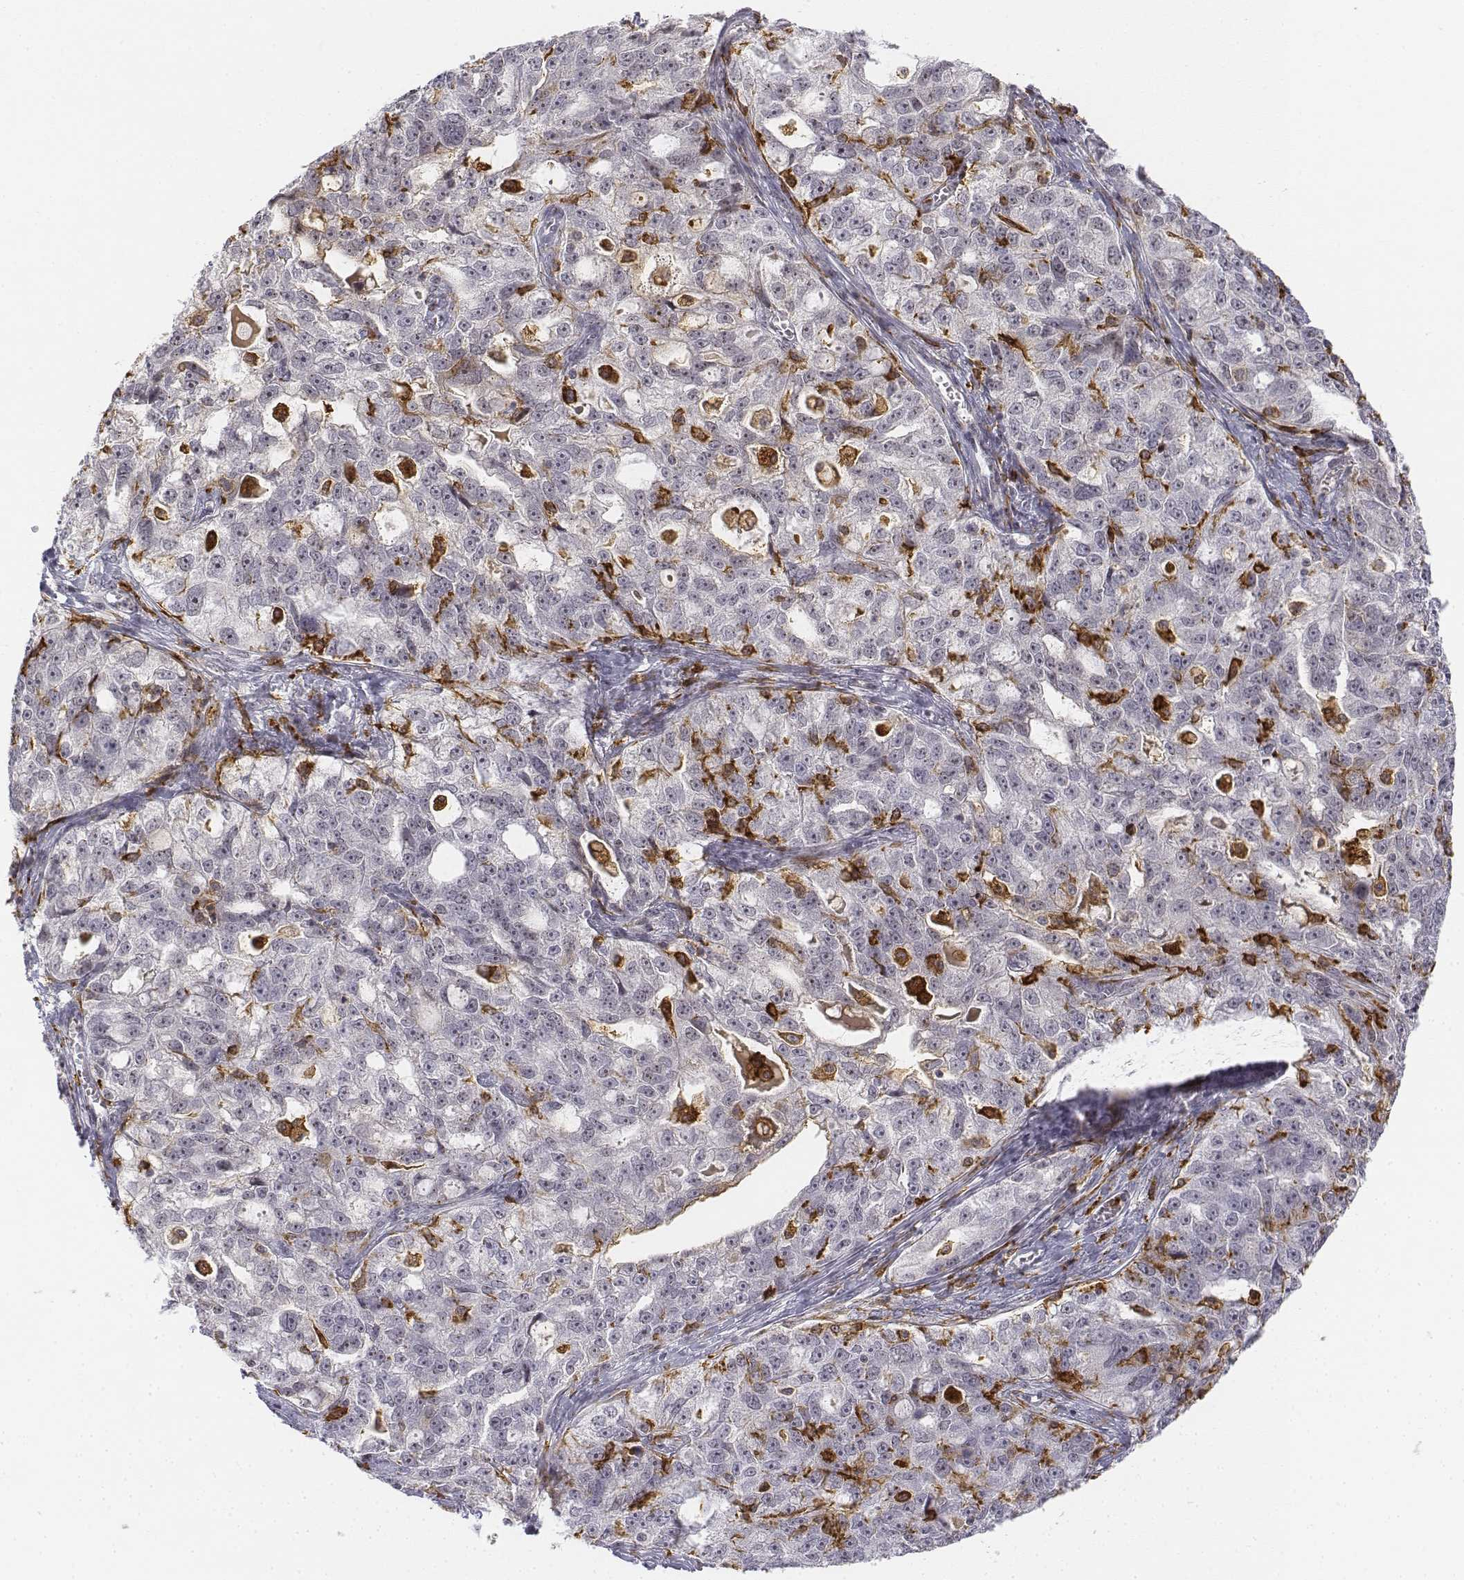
{"staining": {"intensity": "negative", "quantity": "none", "location": "none"}, "tissue": "ovarian cancer", "cell_type": "Tumor cells", "image_type": "cancer", "snomed": [{"axis": "morphology", "description": "Cystadenocarcinoma, serous, NOS"}, {"axis": "topography", "description": "Ovary"}], "caption": "An immunohistochemistry (IHC) image of ovarian serous cystadenocarcinoma is shown. There is no staining in tumor cells of ovarian serous cystadenocarcinoma. (Stains: DAB immunohistochemistry (IHC) with hematoxylin counter stain, Microscopy: brightfield microscopy at high magnification).", "gene": "CD14", "patient": {"sex": "female", "age": 51}}